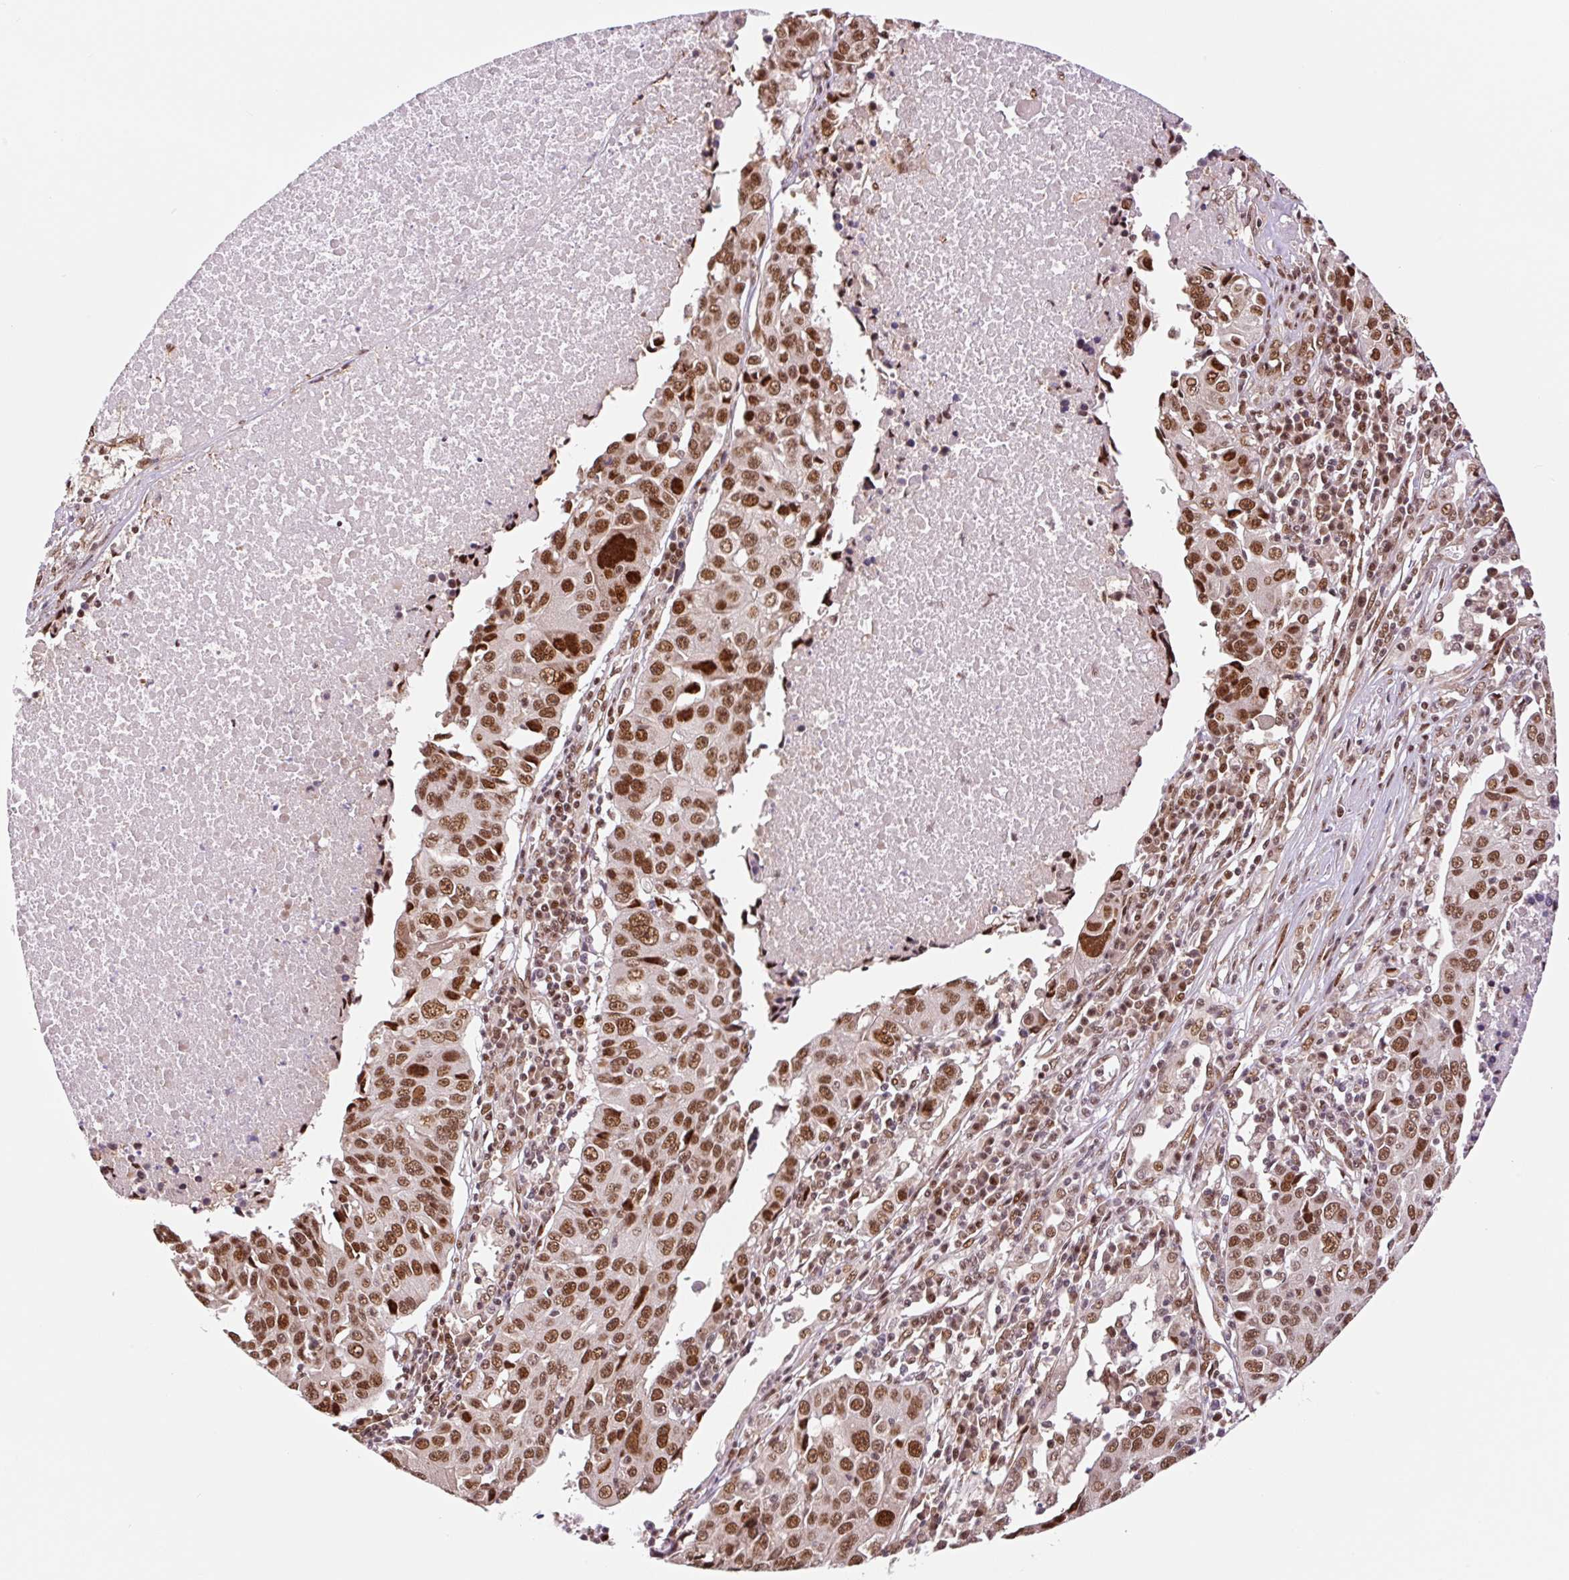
{"staining": {"intensity": "strong", "quantity": ">75%", "location": "nuclear"}, "tissue": "lung cancer", "cell_type": "Tumor cells", "image_type": "cancer", "snomed": [{"axis": "morphology", "description": "Squamous cell carcinoma, NOS"}, {"axis": "topography", "description": "Lung"}], "caption": "A high-resolution image shows immunohistochemistry (IHC) staining of lung cancer, which exhibits strong nuclear staining in approximately >75% of tumor cells. (IHC, brightfield microscopy, high magnification).", "gene": "INTS8", "patient": {"sex": "female", "age": 66}}